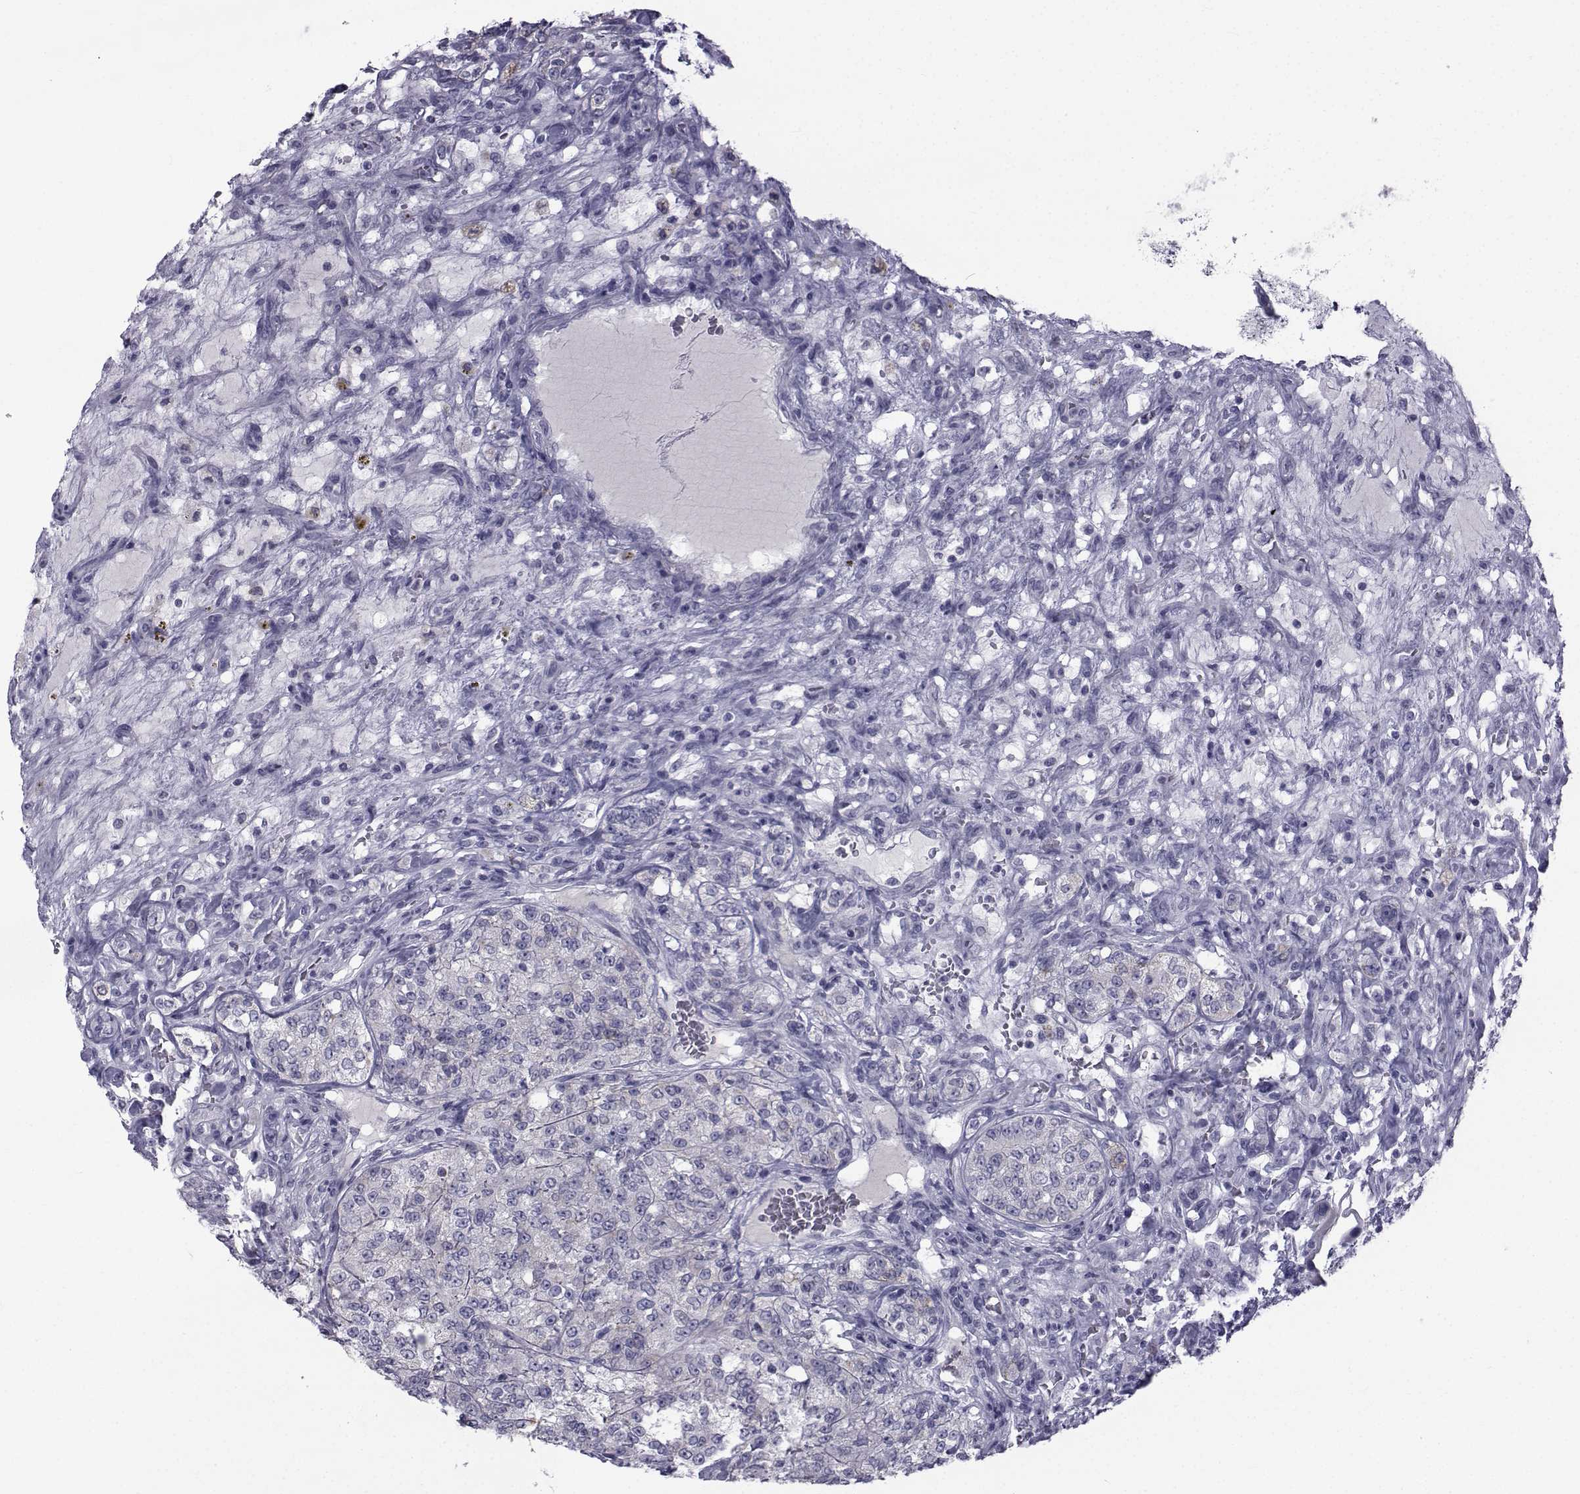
{"staining": {"intensity": "moderate", "quantity": "<25%", "location": "cytoplasmic/membranous"}, "tissue": "renal cancer", "cell_type": "Tumor cells", "image_type": "cancer", "snomed": [{"axis": "morphology", "description": "Adenocarcinoma, NOS"}, {"axis": "topography", "description": "Kidney"}], "caption": "Renal cancer stained with IHC demonstrates moderate cytoplasmic/membranous staining in about <25% of tumor cells. (DAB = brown stain, brightfield microscopy at high magnification).", "gene": "FDXR", "patient": {"sex": "female", "age": 63}}